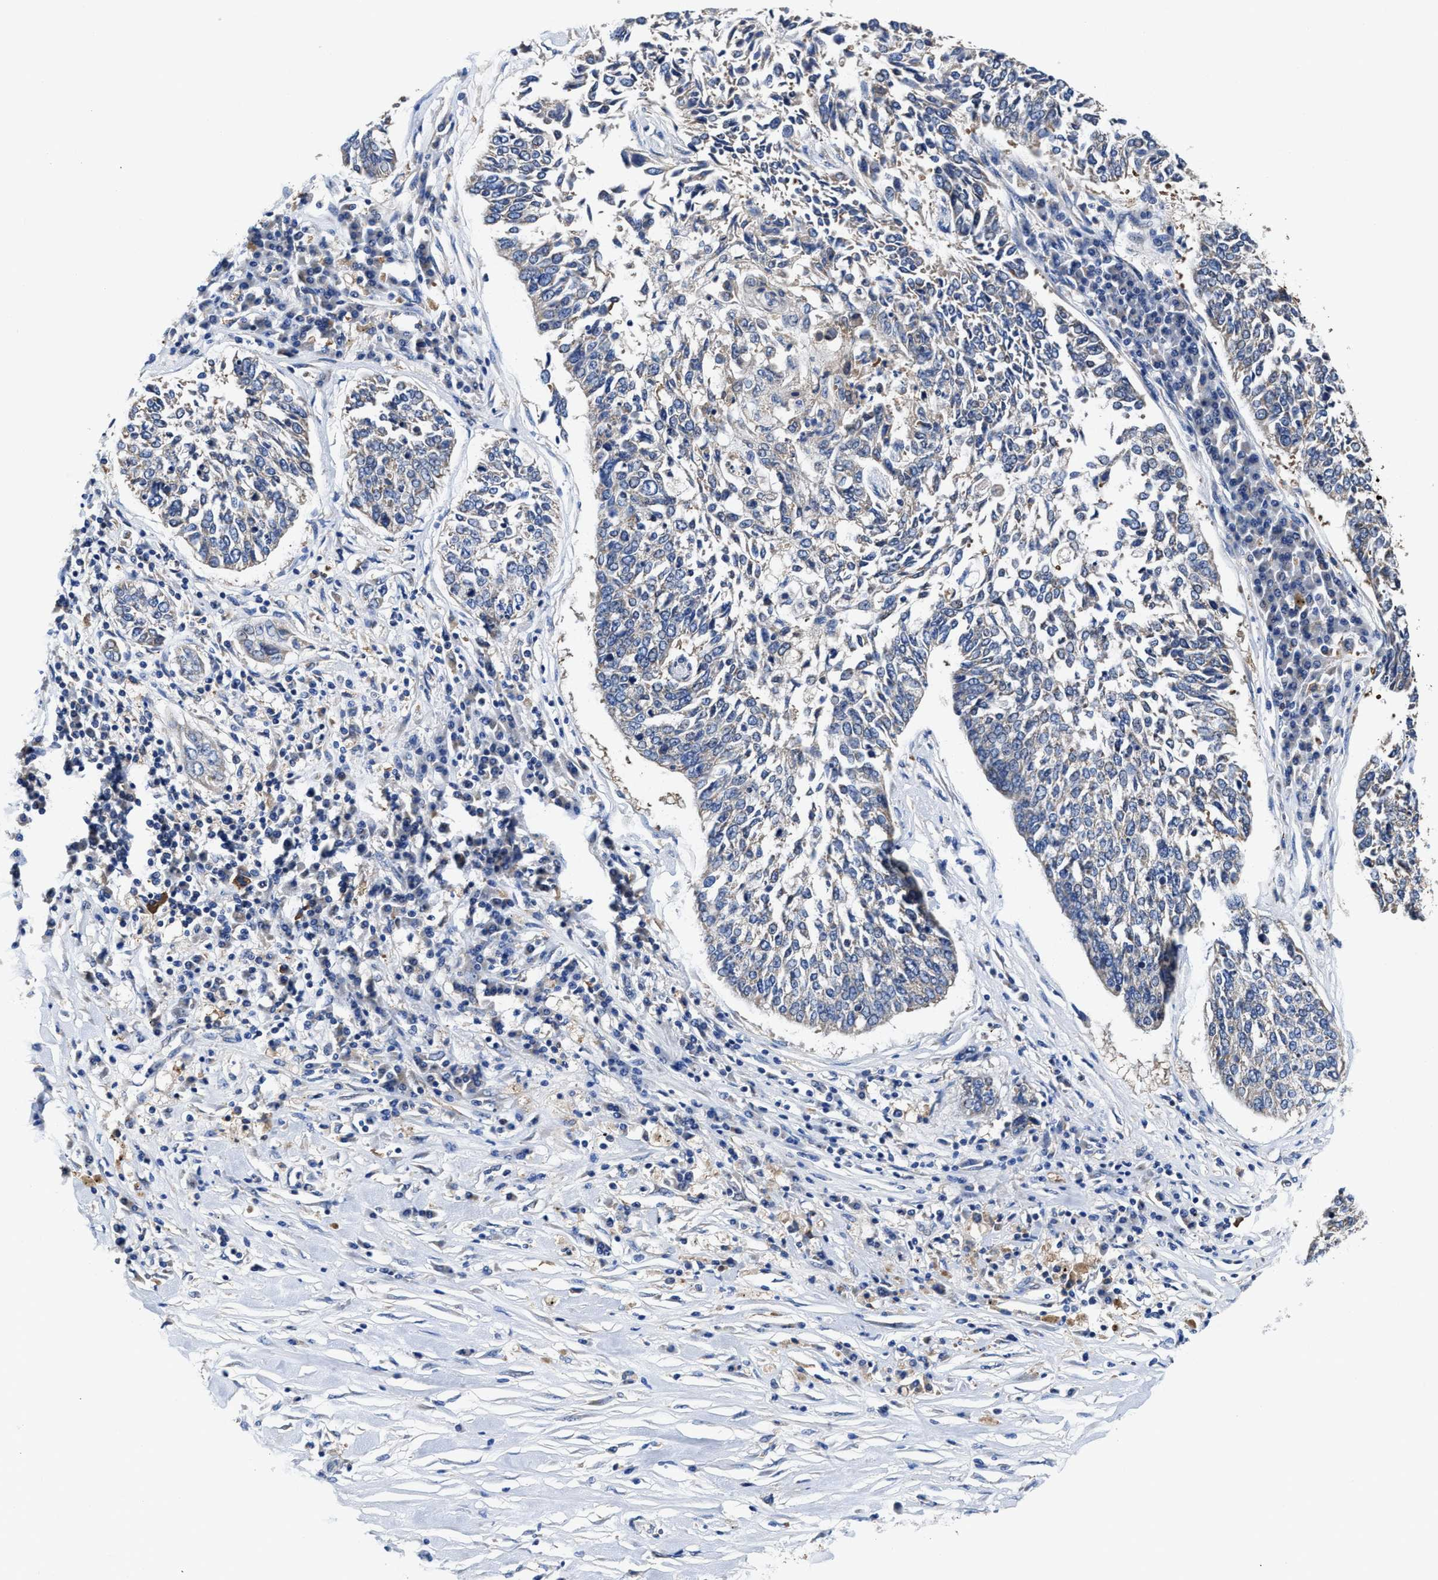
{"staining": {"intensity": "negative", "quantity": "none", "location": "none"}, "tissue": "lung cancer", "cell_type": "Tumor cells", "image_type": "cancer", "snomed": [{"axis": "morphology", "description": "Normal tissue, NOS"}, {"axis": "morphology", "description": "Squamous cell carcinoma, NOS"}, {"axis": "topography", "description": "Cartilage tissue"}, {"axis": "topography", "description": "Bronchus"}, {"axis": "topography", "description": "Lung"}], "caption": "Immunohistochemistry micrograph of lung cancer stained for a protein (brown), which demonstrates no staining in tumor cells.", "gene": "TMEM30A", "patient": {"sex": "female", "age": 49}}